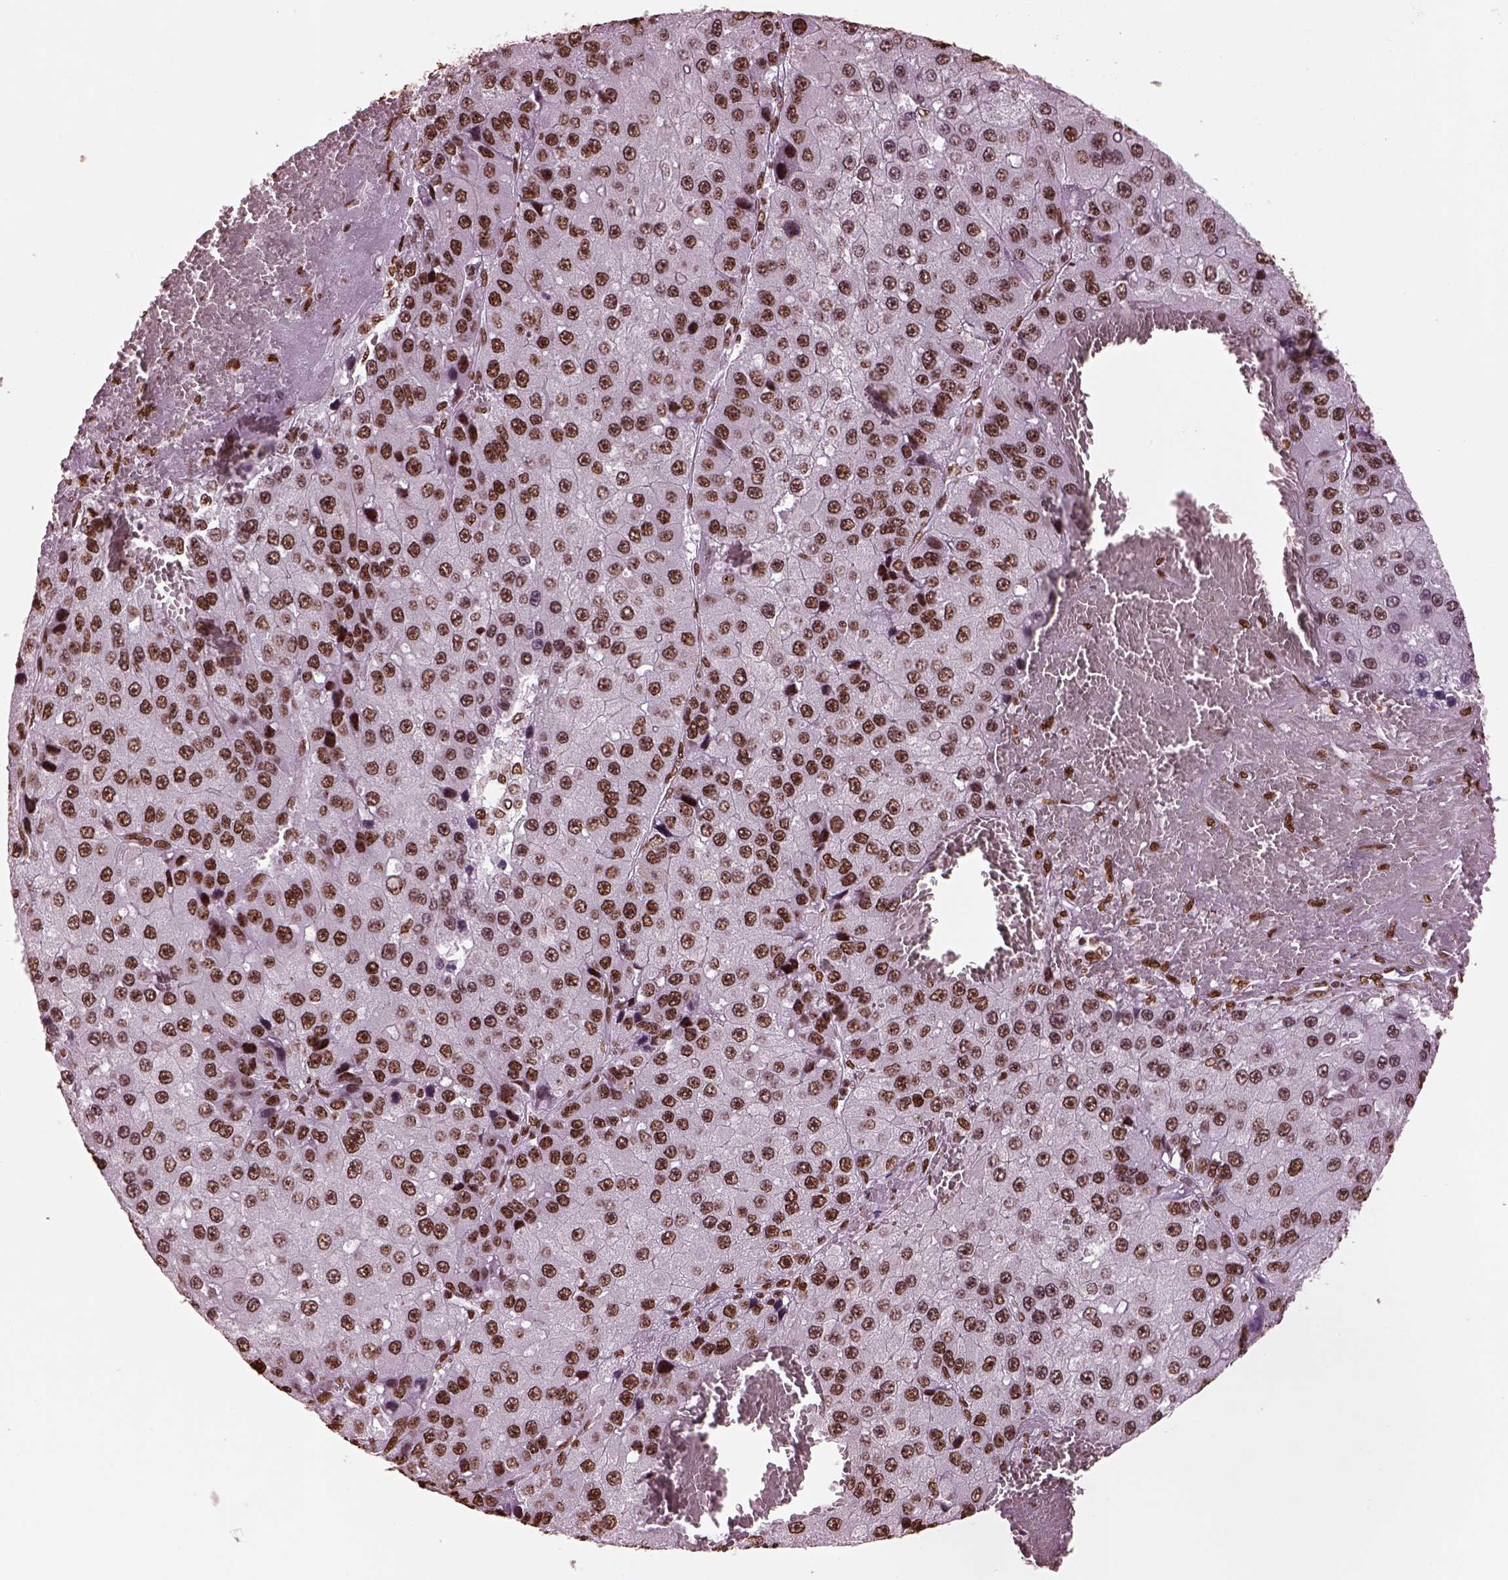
{"staining": {"intensity": "strong", "quantity": ">75%", "location": "nuclear"}, "tissue": "liver cancer", "cell_type": "Tumor cells", "image_type": "cancer", "snomed": [{"axis": "morphology", "description": "Carcinoma, Hepatocellular, NOS"}, {"axis": "topography", "description": "Liver"}], "caption": "Liver cancer (hepatocellular carcinoma) stained with a brown dye exhibits strong nuclear positive staining in approximately >75% of tumor cells.", "gene": "CBFA2T3", "patient": {"sex": "female", "age": 73}}